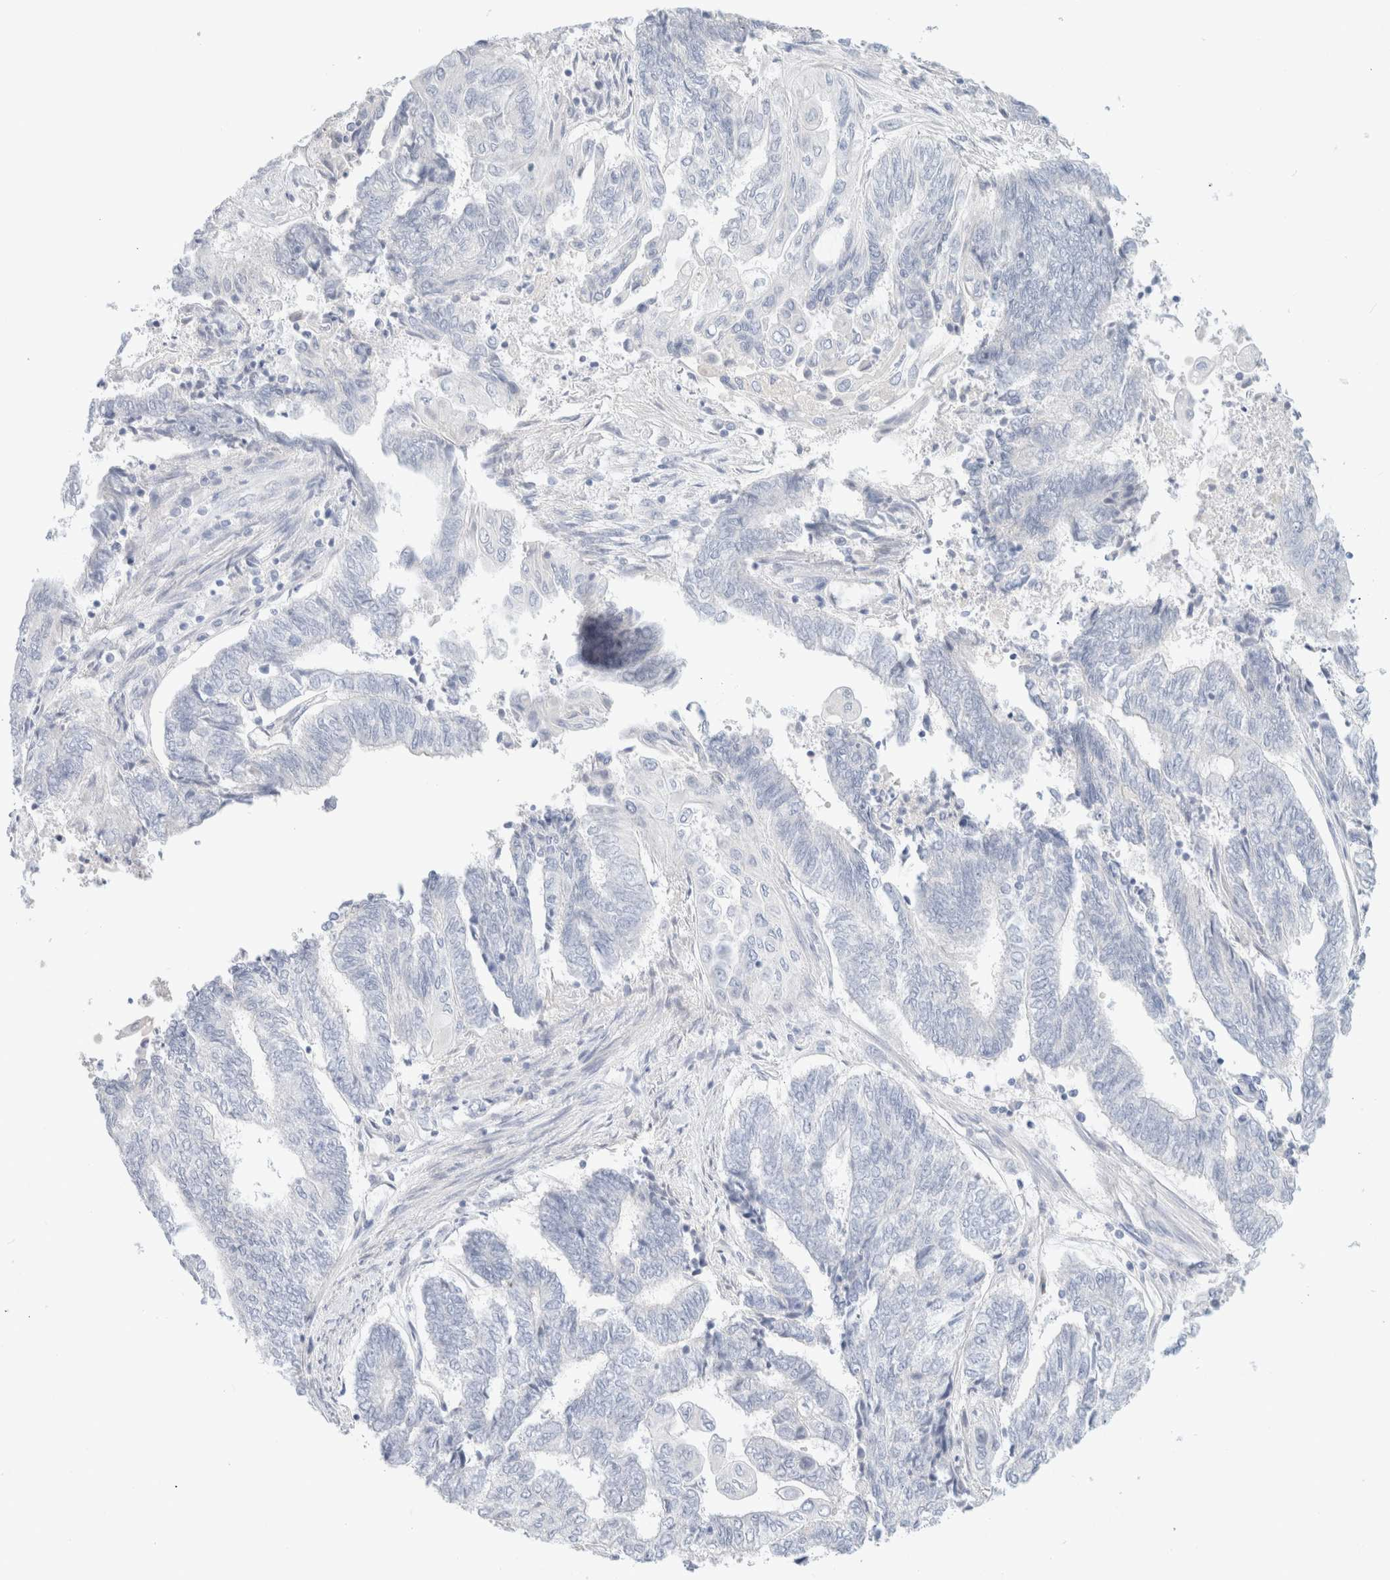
{"staining": {"intensity": "negative", "quantity": "none", "location": "none"}, "tissue": "endometrial cancer", "cell_type": "Tumor cells", "image_type": "cancer", "snomed": [{"axis": "morphology", "description": "Adenocarcinoma, NOS"}, {"axis": "topography", "description": "Uterus"}, {"axis": "topography", "description": "Endometrium"}], "caption": "Histopathology image shows no significant protein staining in tumor cells of endometrial cancer (adenocarcinoma).", "gene": "CPQ", "patient": {"sex": "female", "age": 70}}